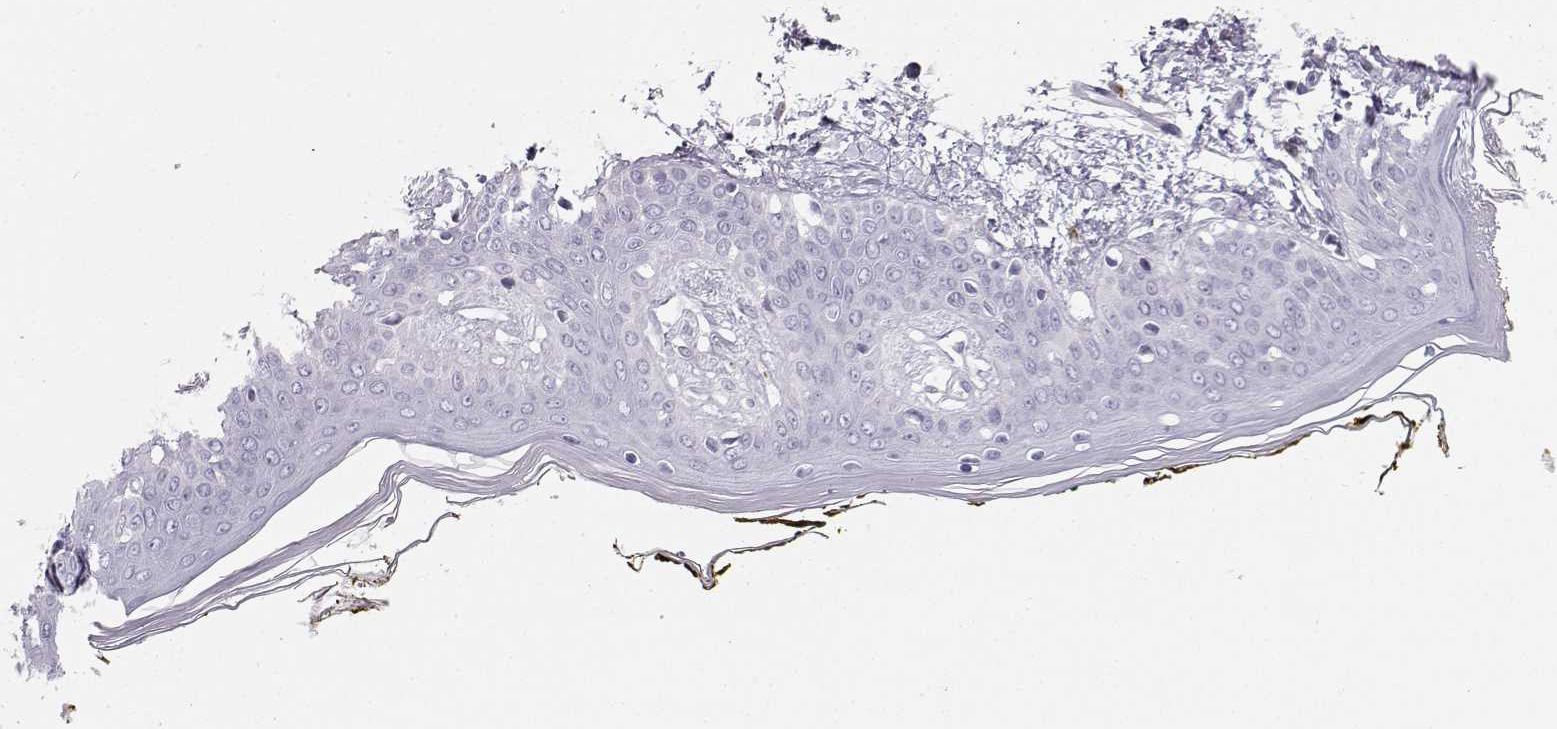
{"staining": {"intensity": "negative", "quantity": "none", "location": "none"}, "tissue": "skin", "cell_type": "Fibroblasts", "image_type": "normal", "snomed": [{"axis": "morphology", "description": "Normal tissue, NOS"}, {"axis": "topography", "description": "Skin"}], "caption": "Immunohistochemical staining of normal skin displays no significant positivity in fibroblasts.", "gene": "DCLK3", "patient": {"sex": "female", "age": 34}}